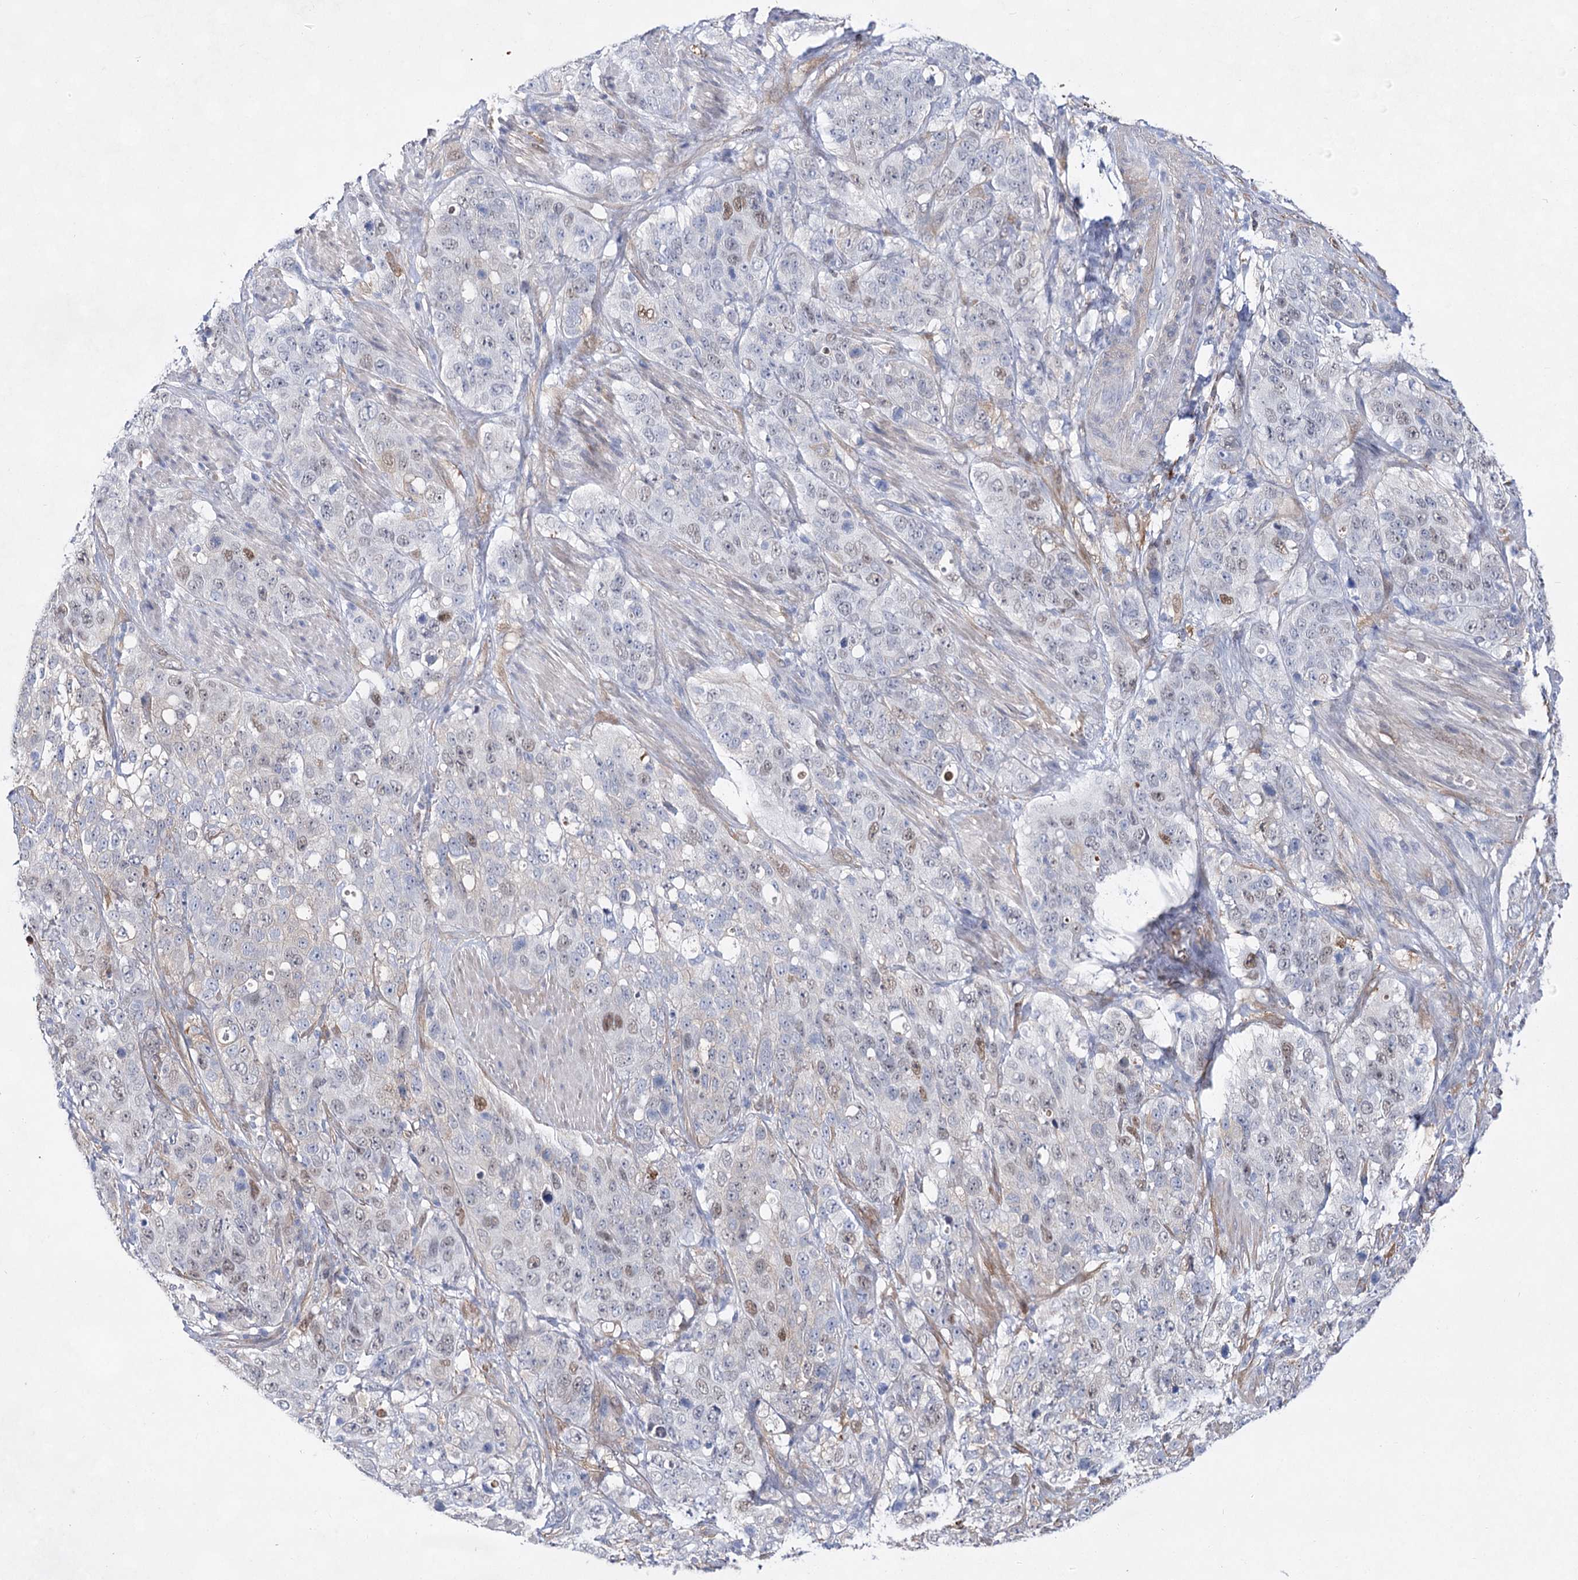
{"staining": {"intensity": "moderate", "quantity": "<25%", "location": "nuclear"}, "tissue": "stomach cancer", "cell_type": "Tumor cells", "image_type": "cancer", "snomed": [{"axis": "morphology", "description": "Adenocarcinoma, NOS"}, {"axis": "topography", "description": "Stomach"}], "caption": "This image exhibits immunohistochemistry (IHC) staining of stomach cancer (adenocarcinoma), with low moderate nuclear positivity in approximately <25% of tumor cells.", "gene": "UGDH", "patient": {"sex": "male", "age": 48}}